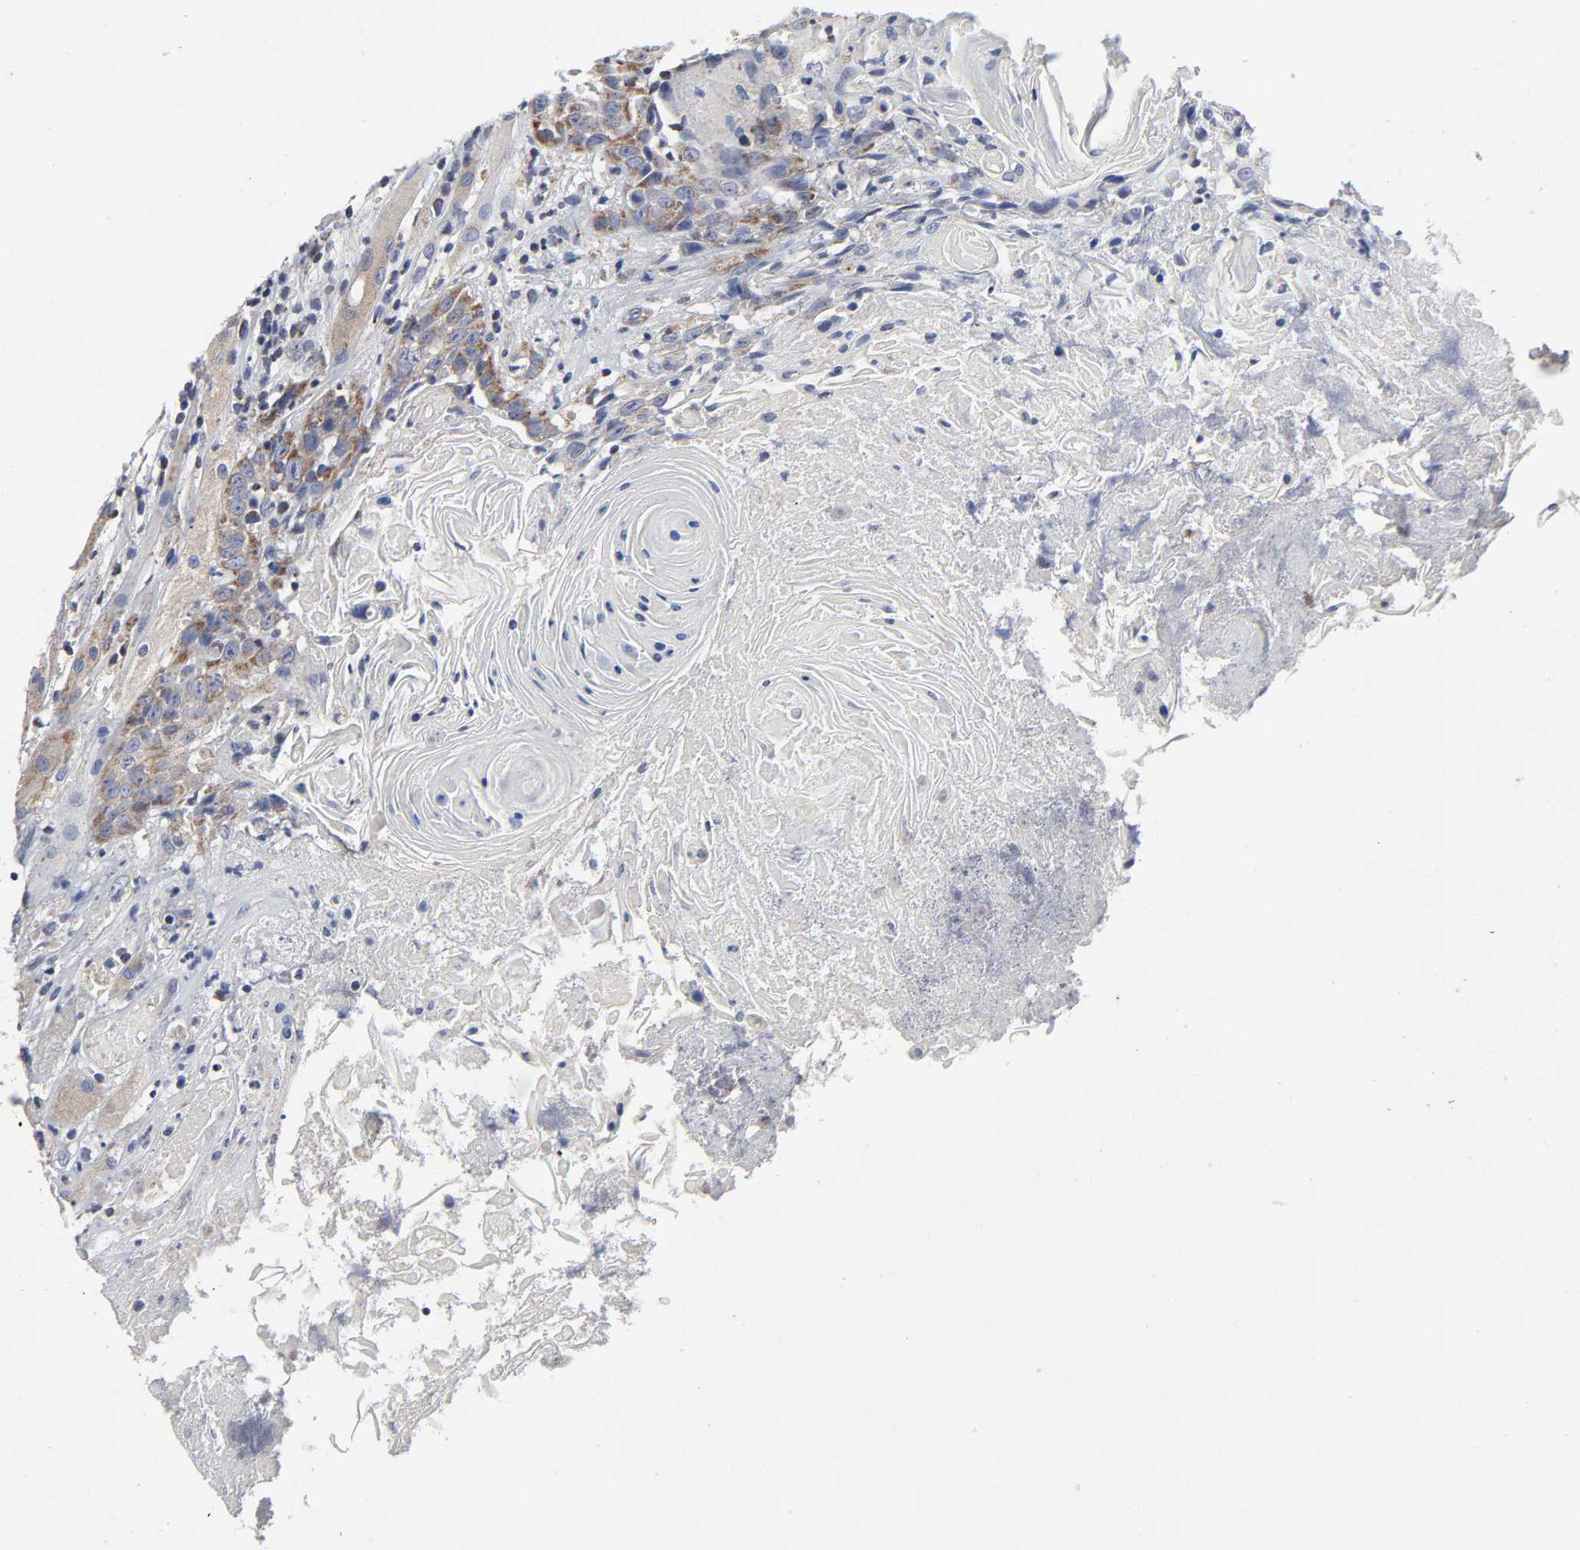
{"staining": {"intensity": "weak", "quantity": "25%-75%", "location": "cytoplasmic/membranous"}, "tissue": "head and neck cancer", "cell_type": "Tumor cells", "image_type": "cancer", "snomed": [{"axis": "morphology", "description": "Squamous cell carcinoma, NOS"}, {"axis": "topography", "description": "Head-Neck"}], "caption": "Immunohistochemical staining of human head and neck cancer exhibits low levels of weak cytoplasmic/membranous protein expression in approximately 25%-75% of tumor cells. Using DAB (3,3'-diaminobenzidine) (brown) and hematoxylin (blue) stains, captured at high magnification using brightfield microscopy.", "gene": "AOPEP", "patient": {"sex": "female", "age": 84}}